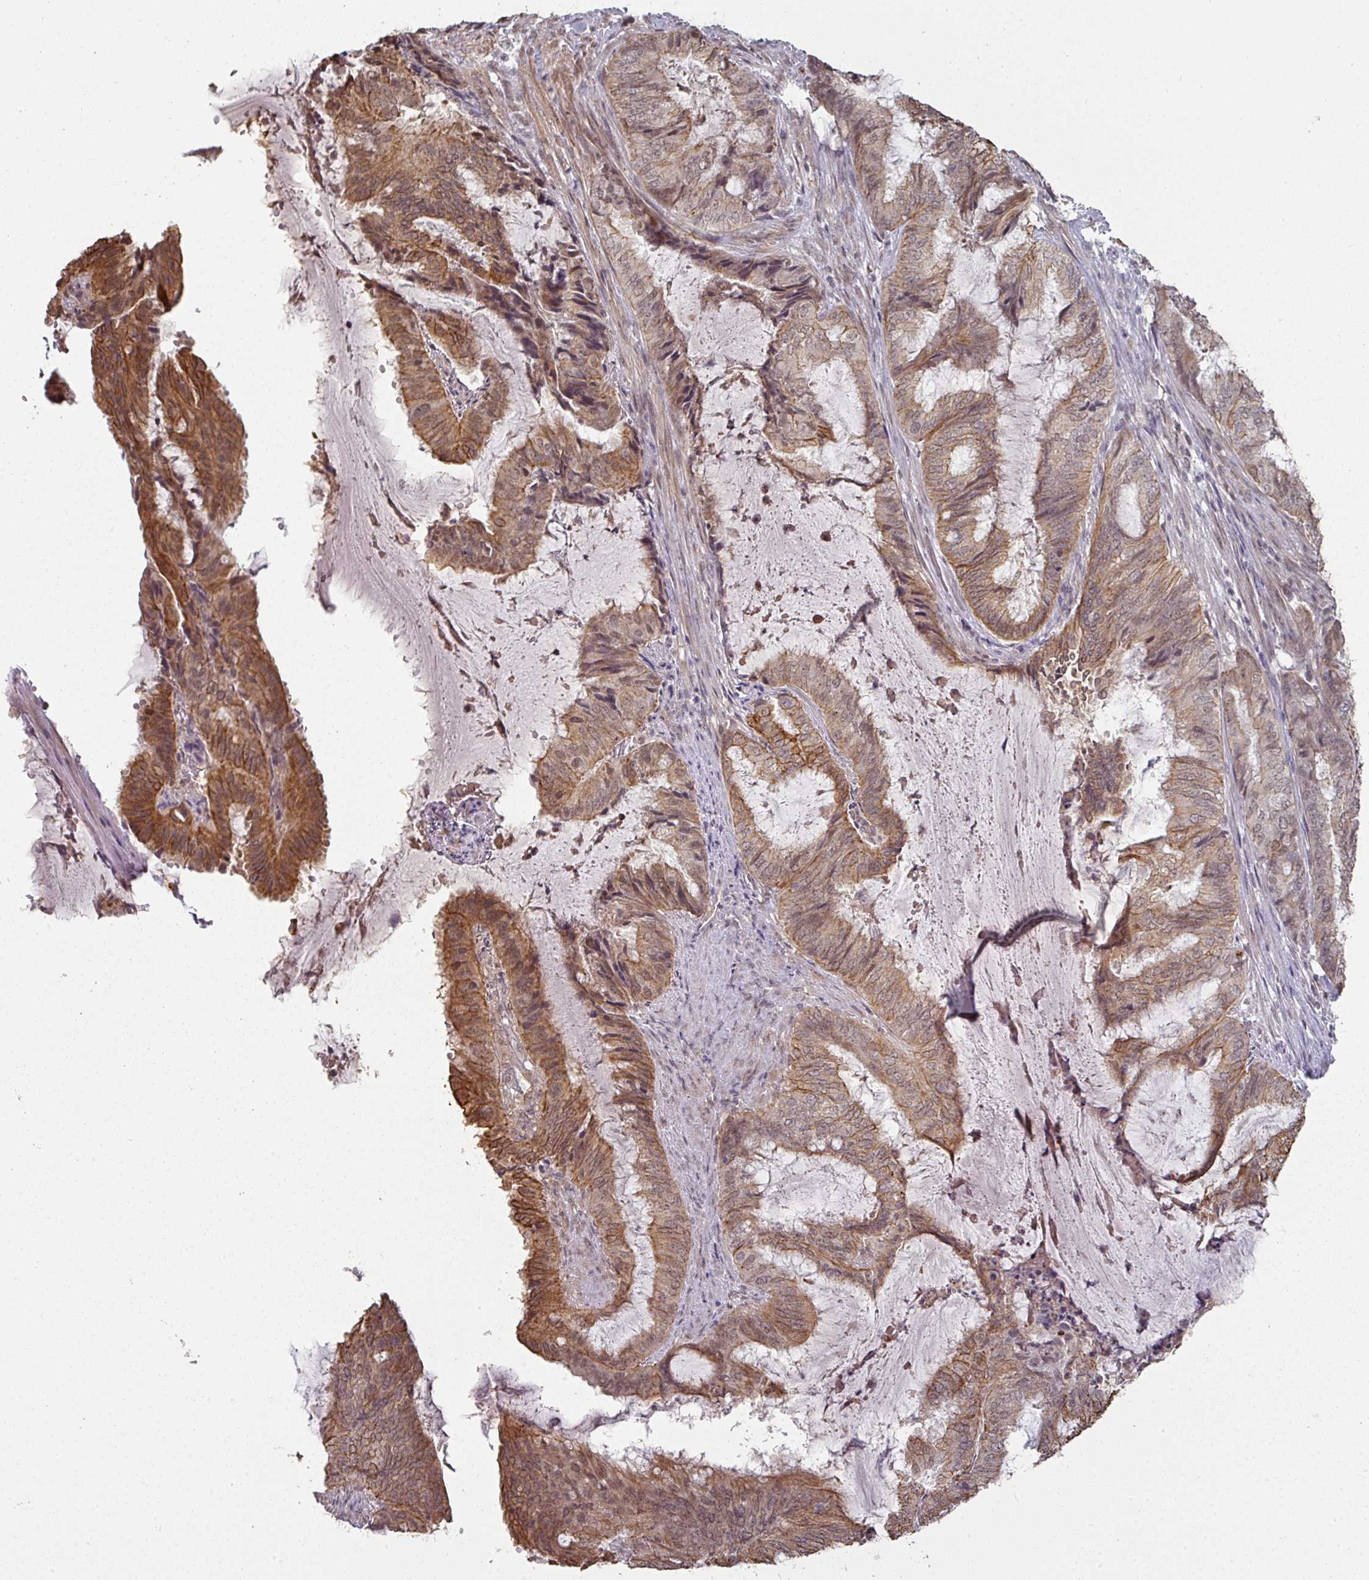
{"staining": {"intensity": "moderate", "quantity": "25%-75%", "location": "cytoplasmic/membranous"}, "tissue": "endometrial cancer", "cell_type": "Tumor cells", "image_type": "cancer", "snomed": [{"axis": "morphology", "description": "Adenocarcinoma, NOS"}, {"axis": "topography", "description": "Endometrium"}], "caption": "Adenocarcinoma (endometrial) stained with DAB (3,3'-diaminobenzidine) IHC exhibits medium levels of moderate cytoplasmic/membranous positivity in approximately 25%-75% of tumor cells.", "gene": "GTF2H3", "patient": {"sex": "female", "age": 51}}